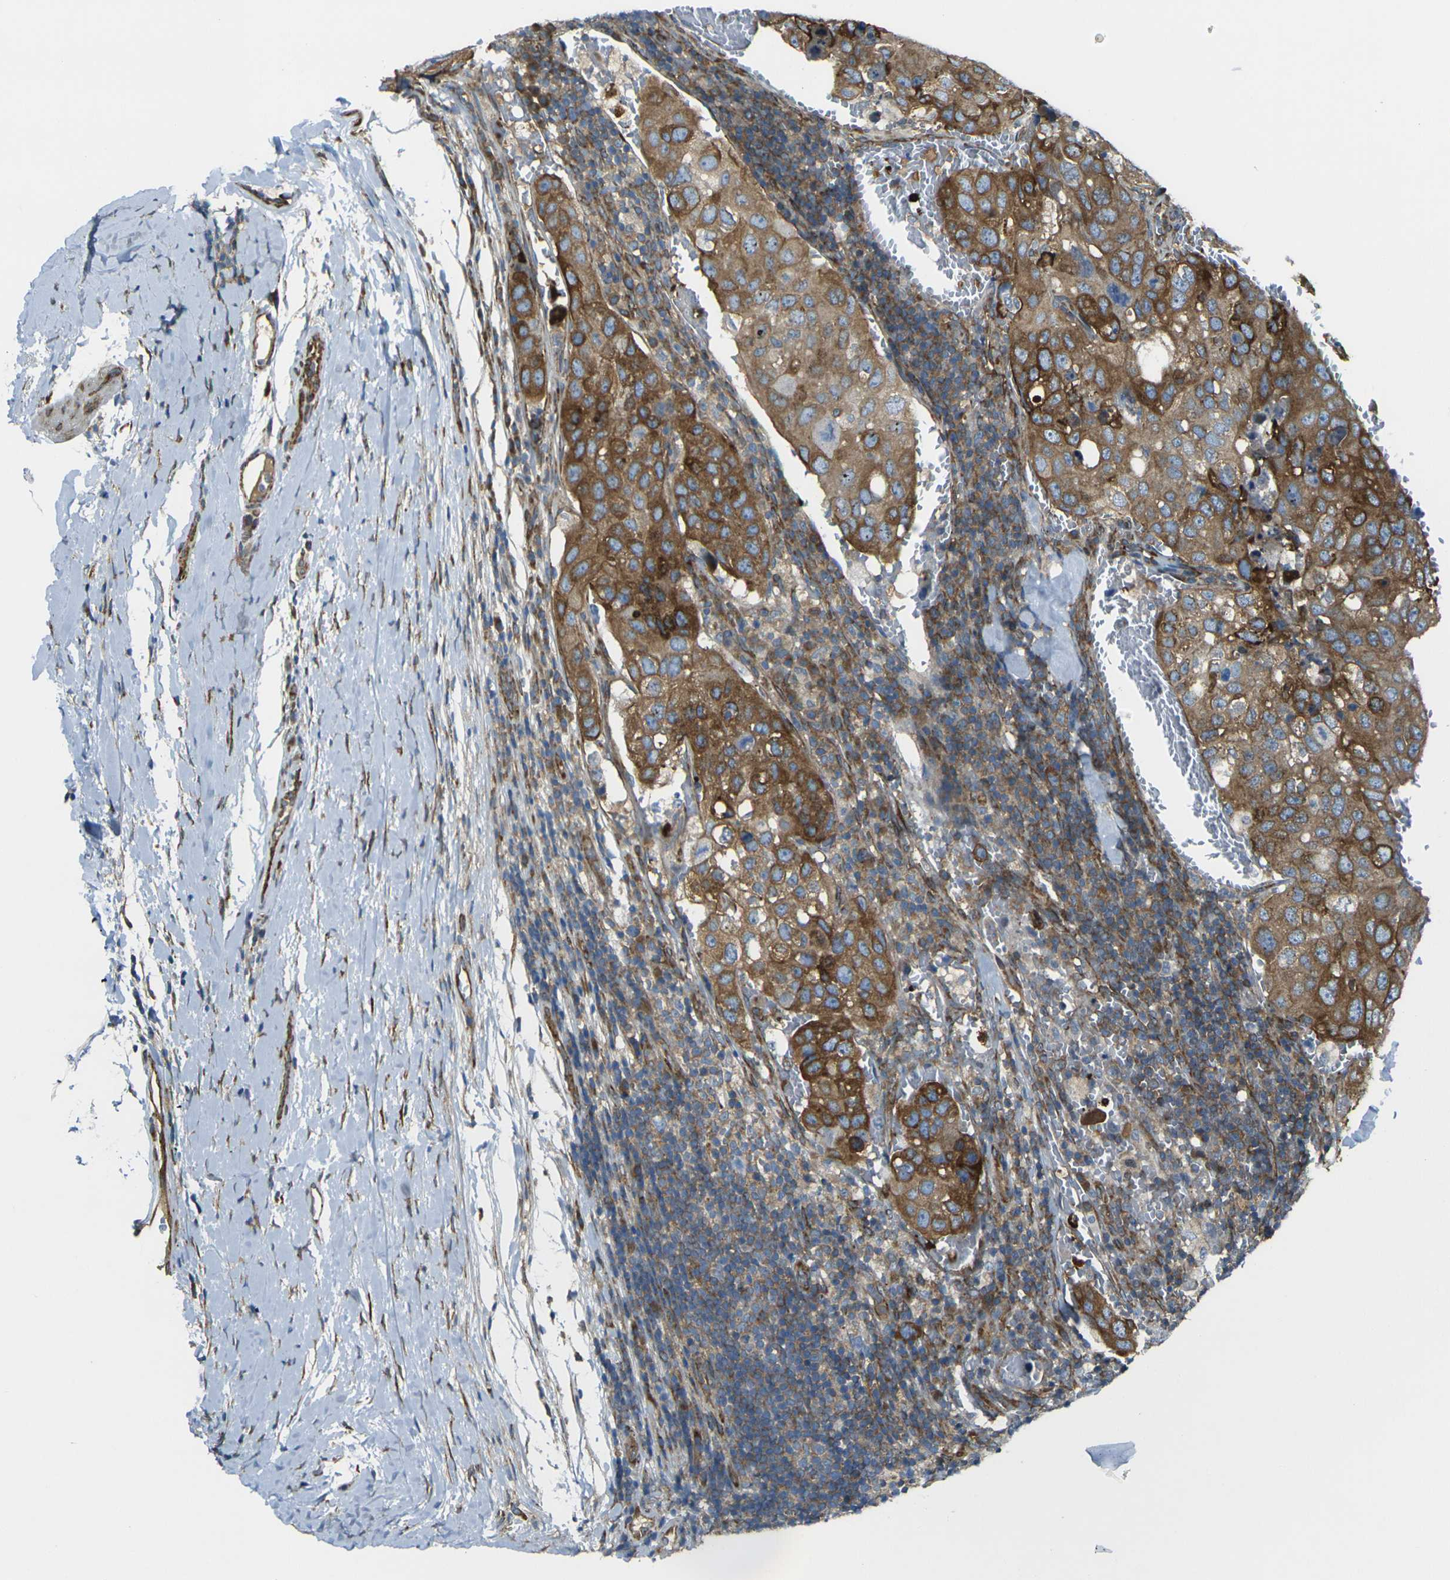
{"staining": {"intensity": "strong", "quantity": ">75%", "location": "cytoplasmic/membranous"}, "tissue": "urothelial cancer", "cell_type": "Tumor cells", "image_type": "cancer", "snomed": [{"axis": "morphology", "description": "Urothelial carcinoma, High grade"}, {"axis": "topography", "description": "Lymph node"}, {"axis": "topography", "description": "Urinary bladder"}], "caption": "High-grade urothelial carcinoma stained with IHC reveals strong cytoplasmic/membranous expression in approximately >75% of tumor cells.", "gene": "CELSR2", "patient": {"sex": "male", "age": 51}}